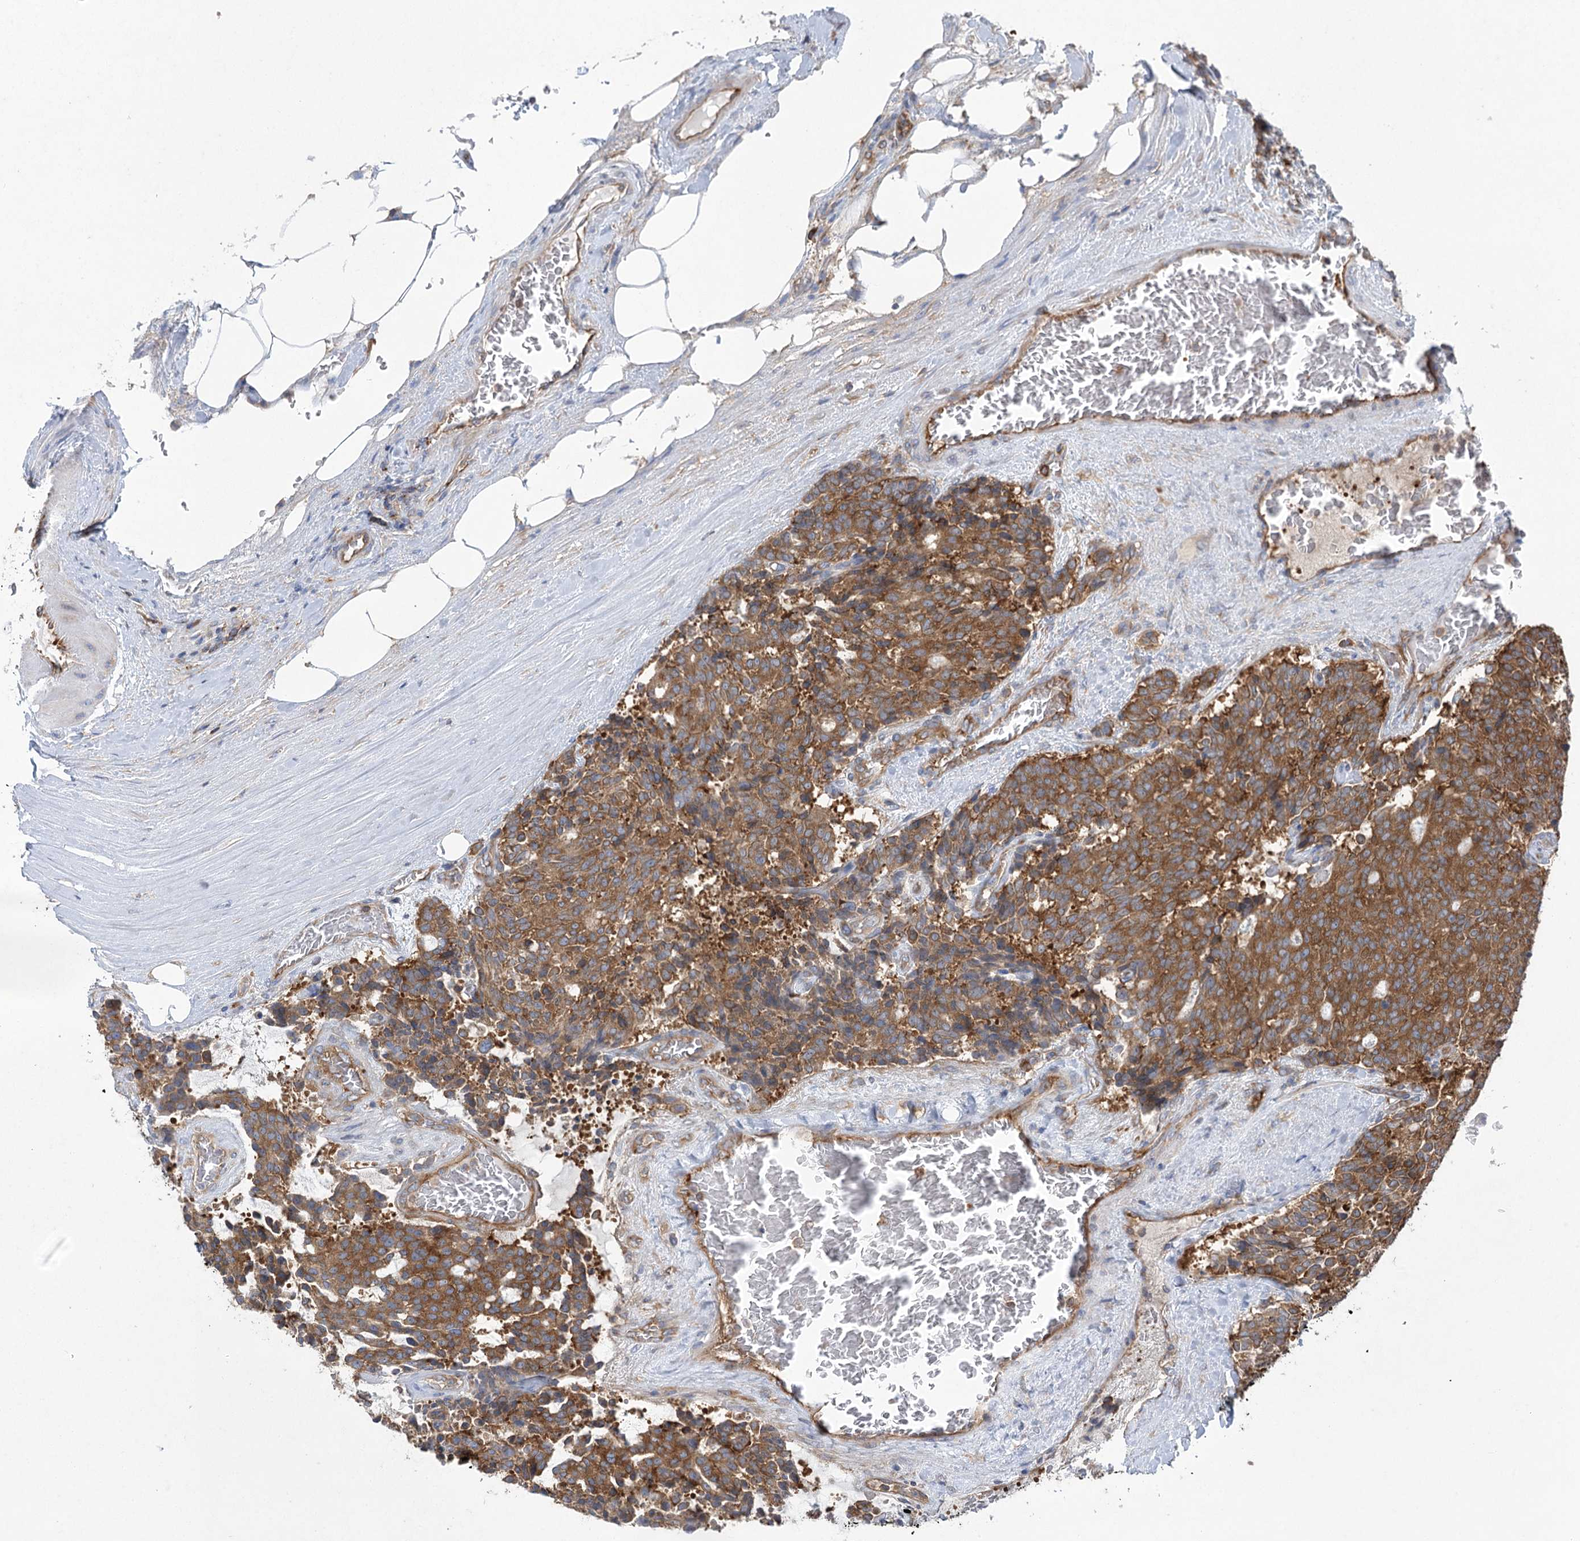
{"staining": {"intensity": "moderate", "quantity": ">75%", "location": "cytoplasmic/membranous"}, "tissue": "carcinoid", "cell_type": "Tumor cells", "image_type": "cancer", "snomed": [{"axis": "morphology", "description": "Carcinoid, malignant, NOS"}, {"axis": "topography", "description": "Pancreas"}], "caption": "A micrograph showing moderate cytoplasmic/membranous positivity in approximately >75% of tumor cells in carcinoid, as visualized by brown immunohistochemical staining.", "gene": "EIF3A", "patient": {"sex": "female", "age": 54}}